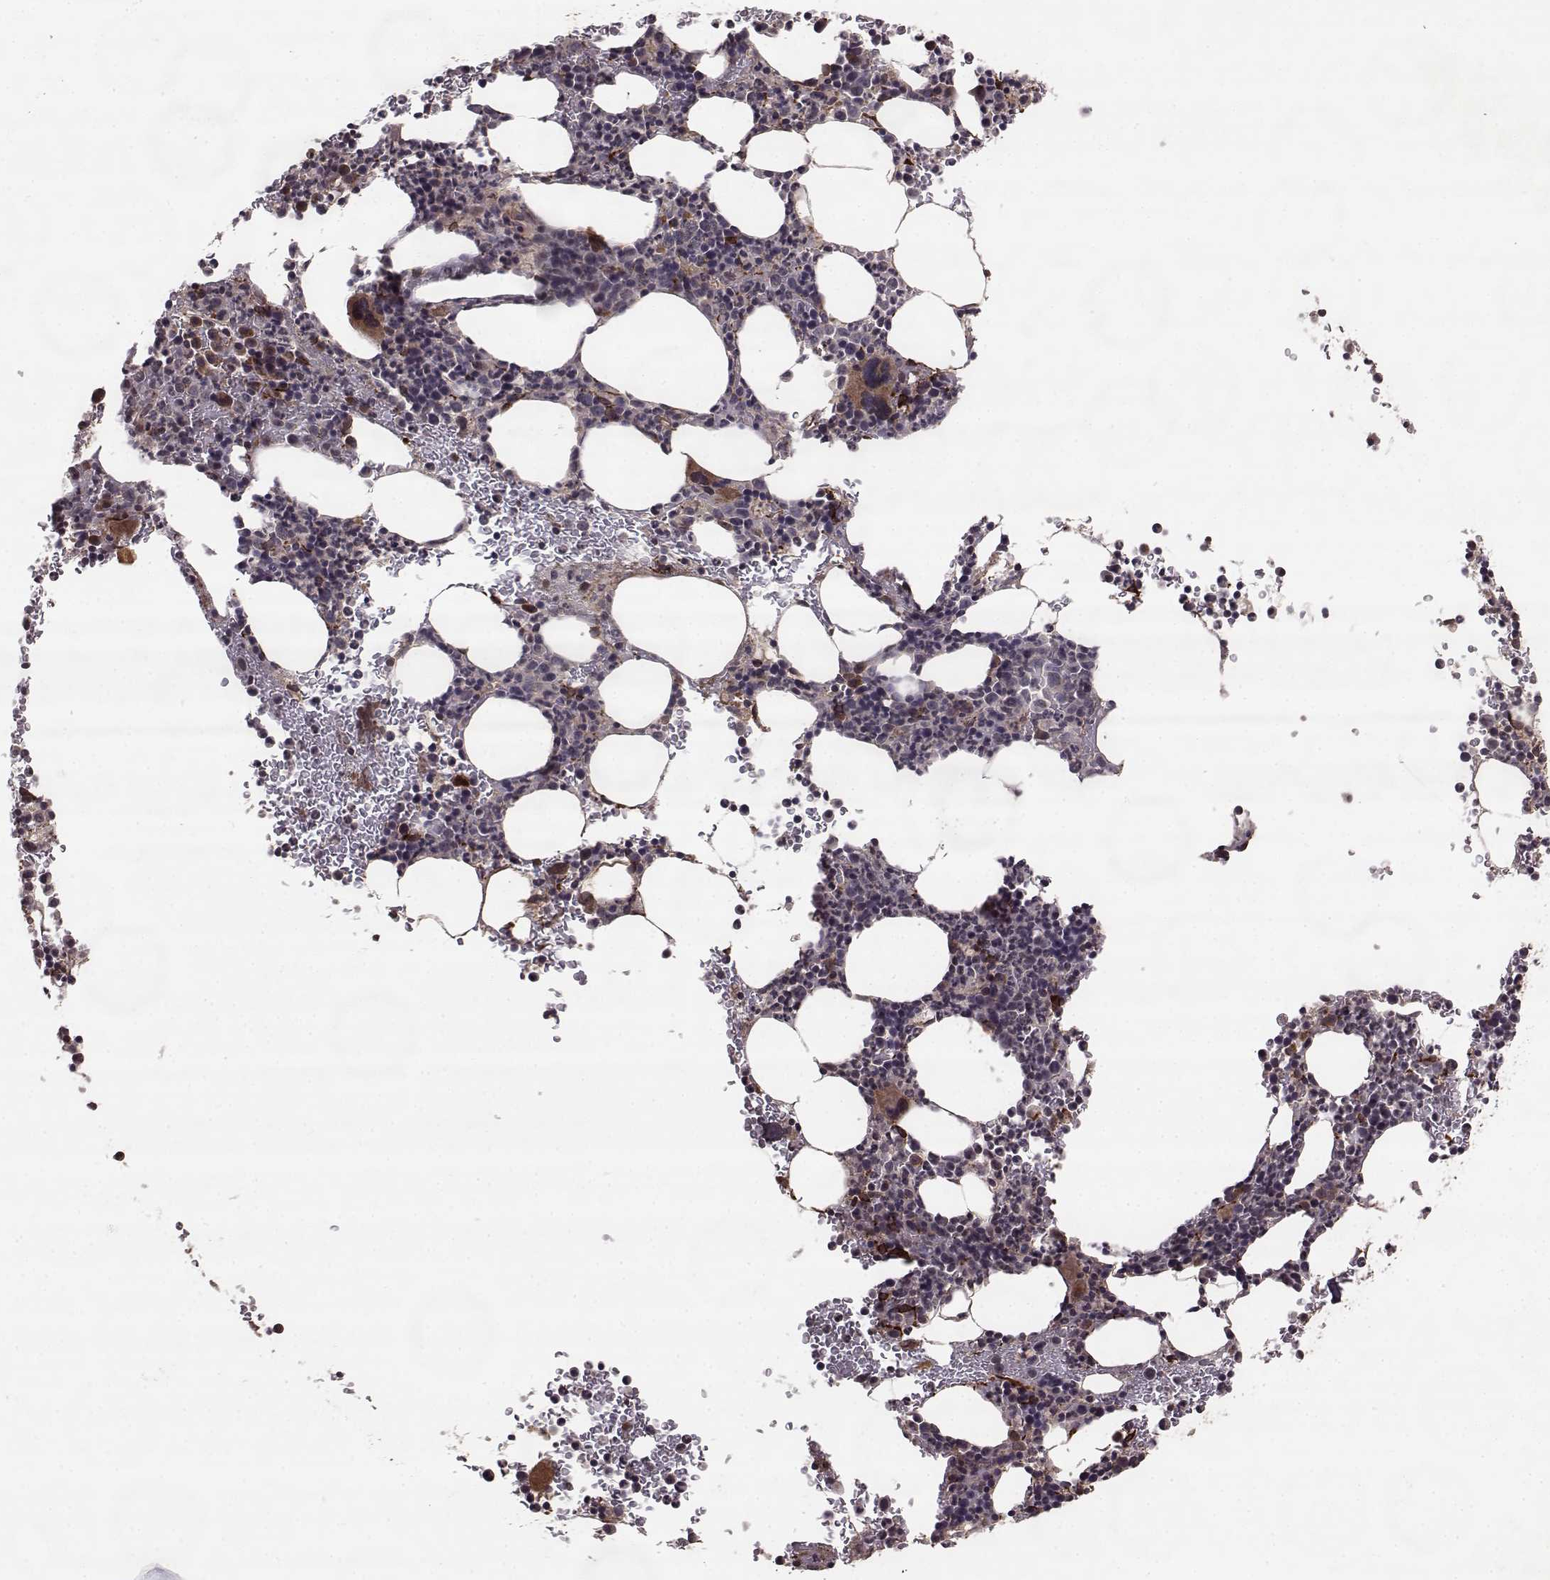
{"staining": {"intensity": "strong", "quantity": "<25%", "location": "cytoplasmic/membranous"}, "tissue": "bone marrow", "cell_type": "Hematopoietic cells", "image_type": "normal", "snomed": [{"axis": "morphology", "description": "Normal tissue, NOS"}, {"axis": "topography", "description": "Bone marrow"}], "caption": "DAB immunohistochemical staining of unremarkable human bone marrow exhibits strong cytoplasmic/membranous protein expression in approximately <25% of hematopoietic cells.", "gene": "FSTL1", "patient": {"sex": "male", "age": 72}}